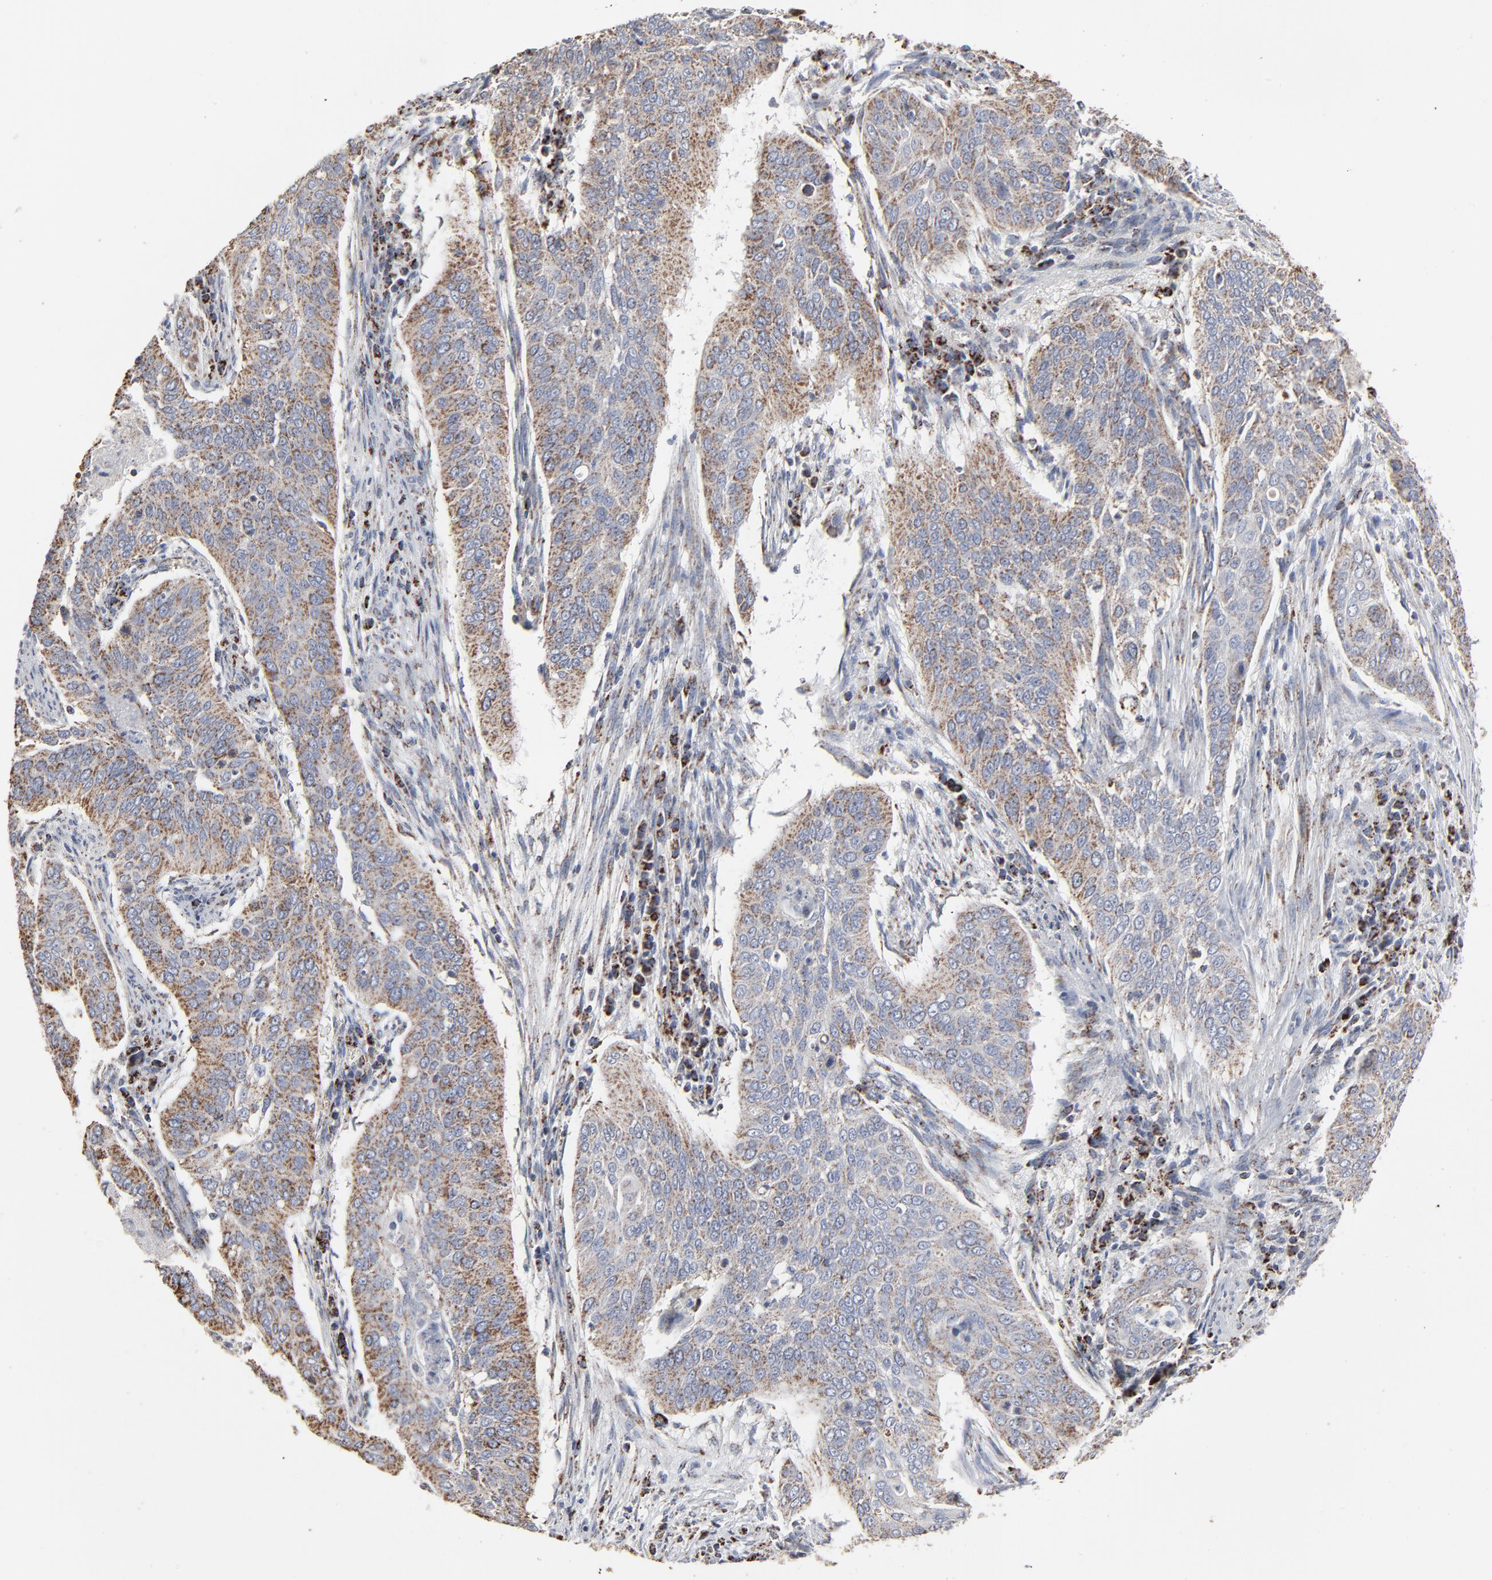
{"staining": {"intensity": "moderate", "quantity": ">75%", "location": "cytoplasmic/membranous"}, "tissue": "cervical cancer", "cell_type": "Tumor cells", "image_type": "cancer", "snomed": [{"axis": "morphology", "description": "Squamous cell carcinoma, NOS"}, {"axis": "topography", "description": "Cervix"}], "caption": "An immunohistochemistry histopathology image of tumor tissue is shown. Protein staining in brown labels moderate cytoplasmic/membranous positivity in cervical squamous cell carcinoma within tumor cells.", "gene": "UQCRC1", "patient": {"sex": "female", "age": 39}}